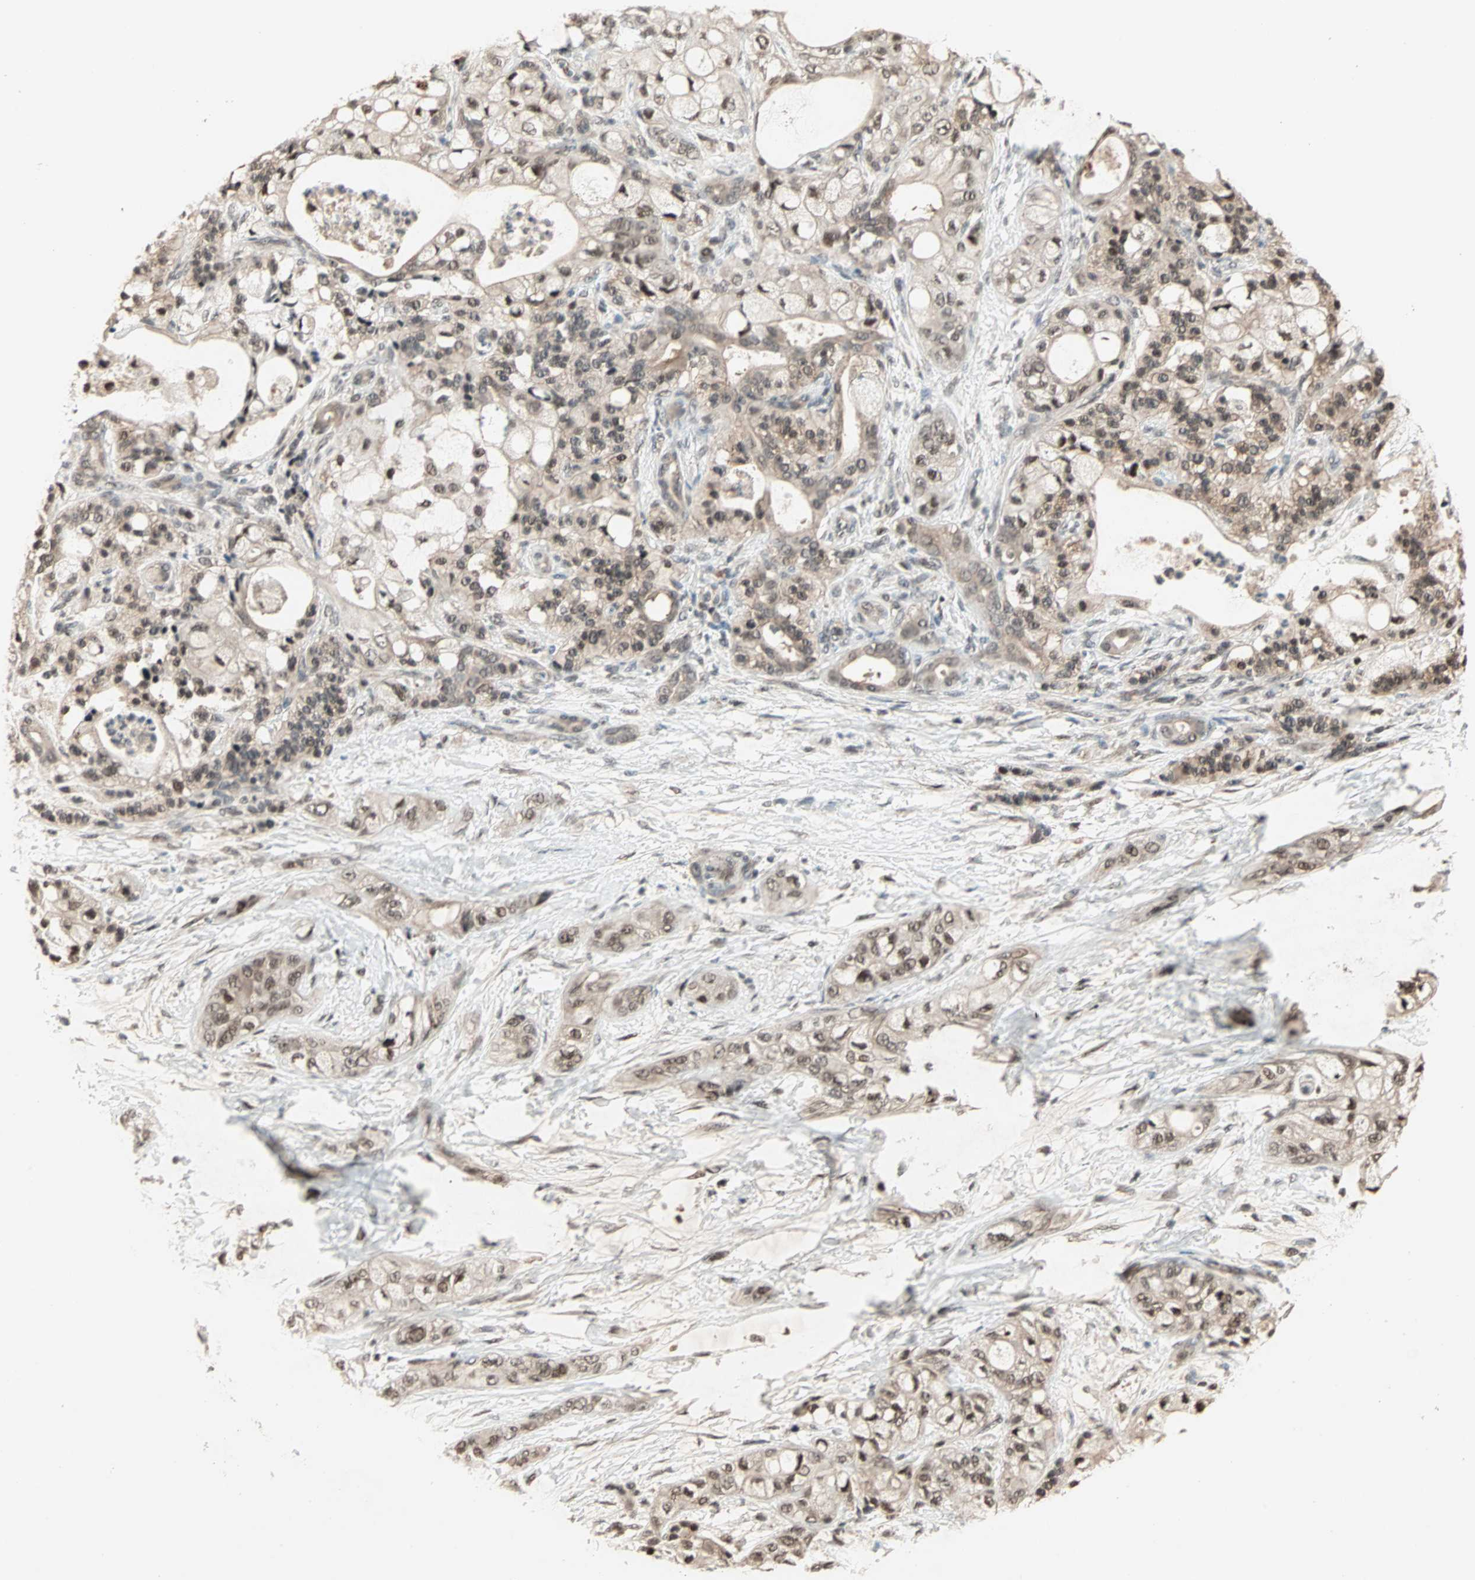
{"staining": {"intensity": "moderate", "quantity": ">75%", "location": "nuclear"}, "tissue": "pancreatic cancer", "cell_type": "Tumor cells", "image_type": "cancer", "snomed": [{"axis": "morphology", "description": "Adenocarcinoma, NOS"}, {"axis": "topography", "description": "Pancreas"}], "caption": "Immunohistochemical staining of pancreatic adenocarcinoma shows medium levels of moderate nuclear protein positivity in about >75% of tumor cells.", "gene": "ZNF701", "patient": {"sex": "male", "age": 70}}